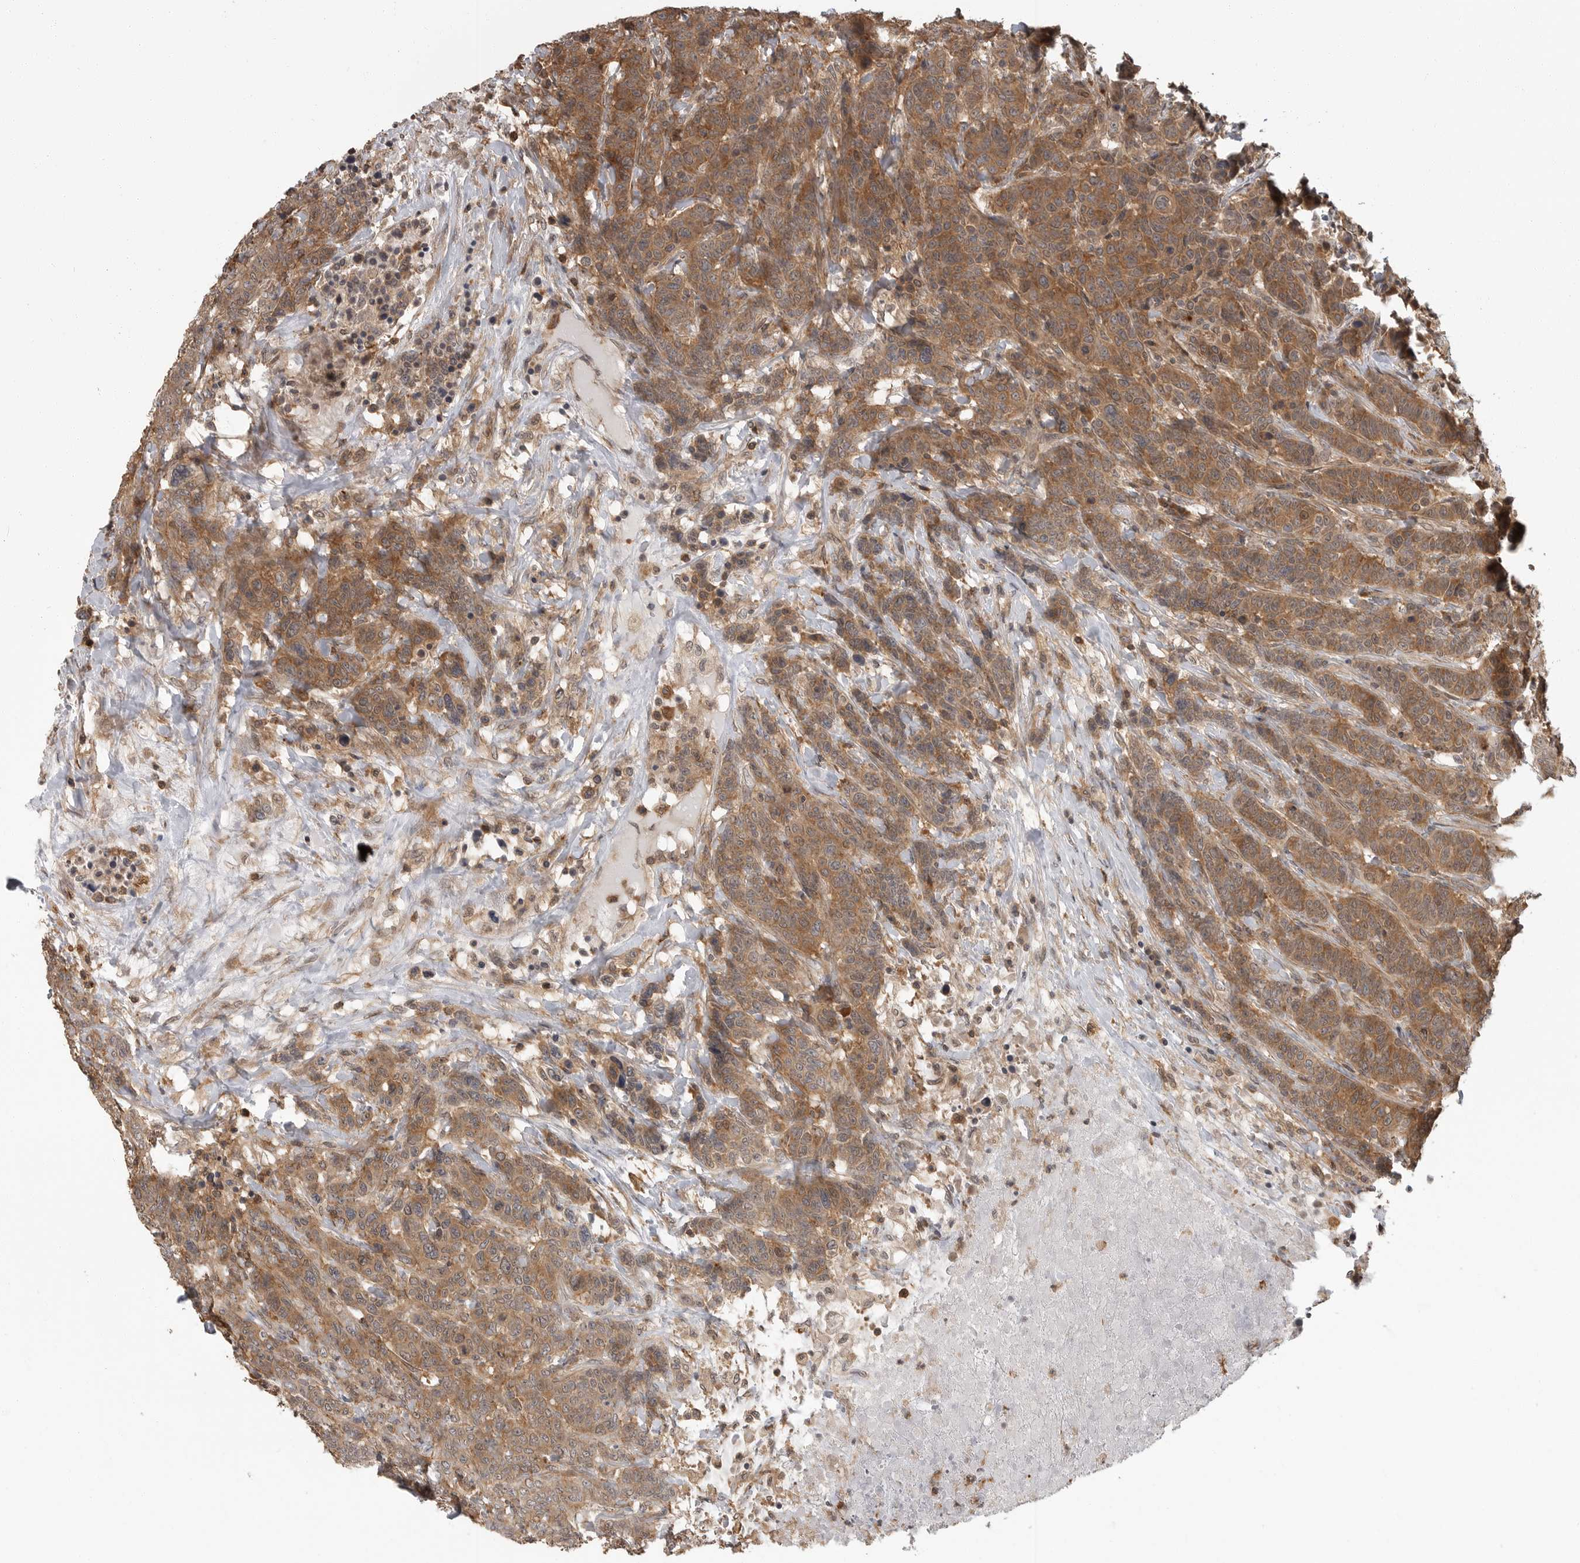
{"staining": {"intensity": "moderate", "quantity": ">75%", "location": "cytoplasmic/membranous"}, "tissue": "breast cancer", "cell_type": "Tumor cells", "image_type": "cancer", "snomed": [{"axis": "morphology", "description": "Duct carcinoma"}, {"axis": "topography", "description": "Breast"}], "caption": "Protein expression by IHC demonstrates moderate cytoplasmic/membranous staining in approximately >75% of tumor cells in breast cancer (invasive ductal carcinoma).", "gene": "ERN1", "patient": {"sex": "female", "age": 37}}